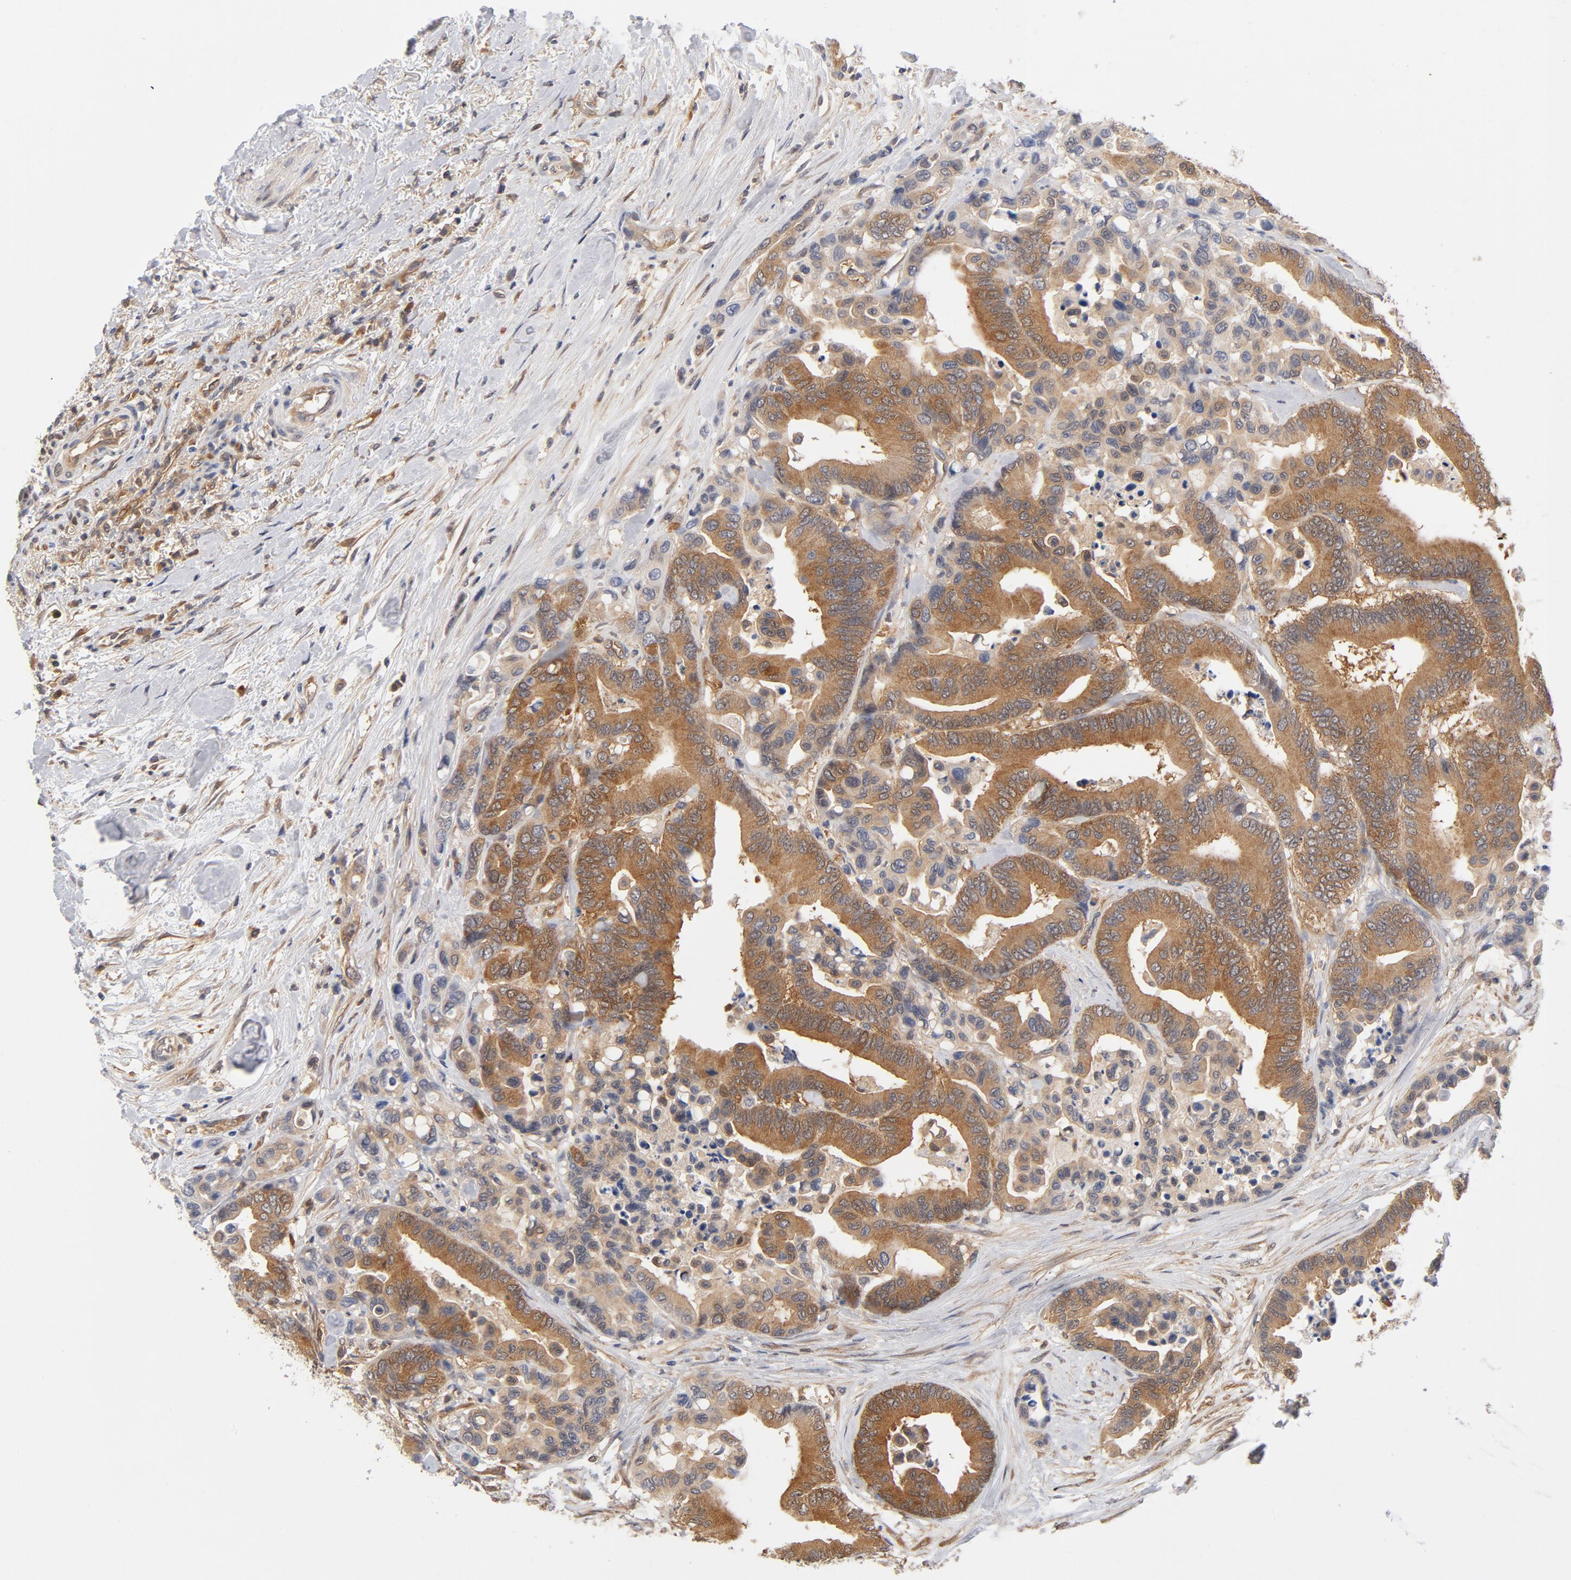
{"staining": {"intensity": "moderate", "quantity": ">75%", "location": "cytoplasmic/membranous"}, "tissue": "colorectal cancer", "cell_type": "Tumor cells", "image_type": "cancer", "snomed": [{"axis": "morphology", "description": "Adenocarcinoma, NOS"}, {"axis": "topography", "description": "Colon"}], "caption": "Tumor cells exhibit moderate cytoplasmic/membranous positivity in about >75% of cells in colorectal cancer (adenocarcinoma).", "gene": "ASMTL", "patient": {"sex": "male", "age": 82}}